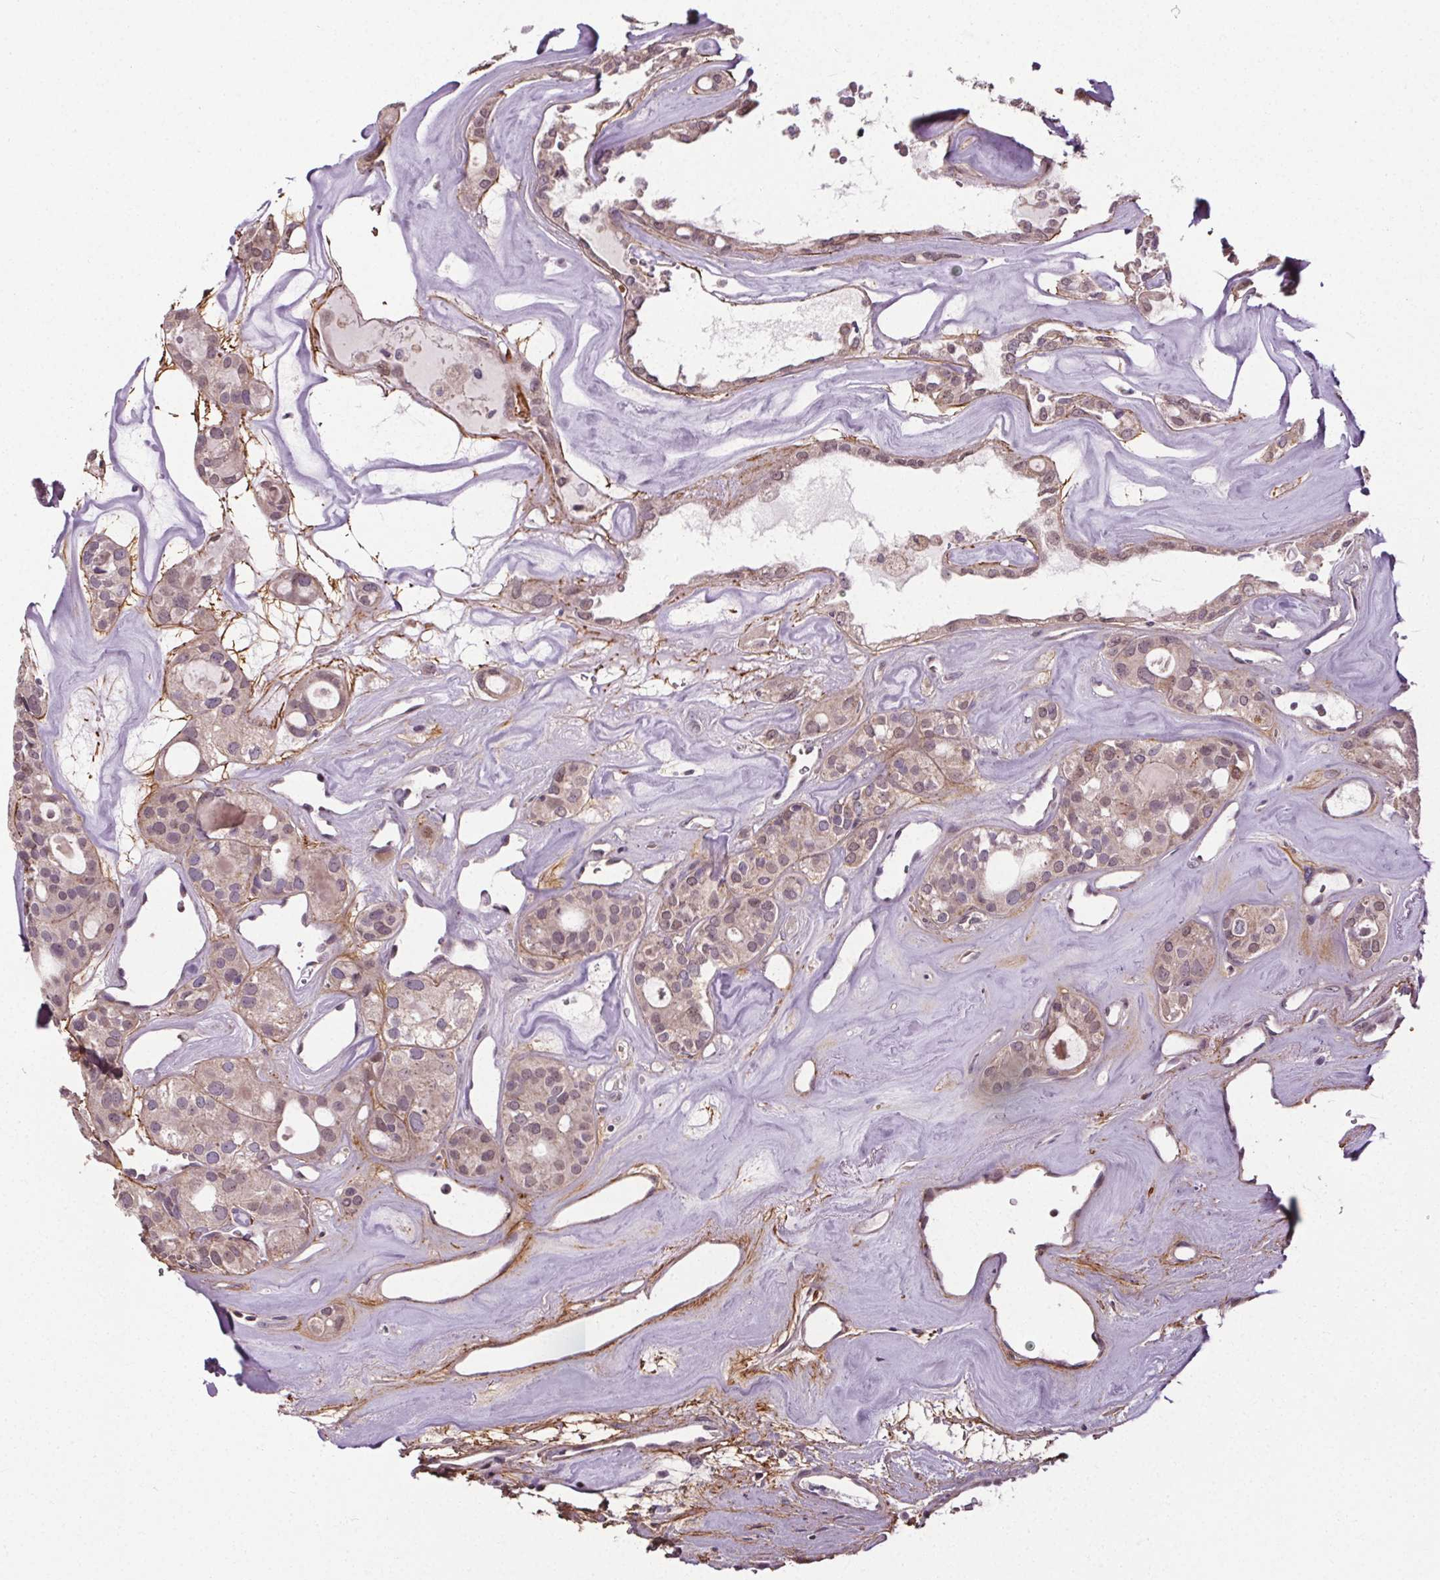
{"staining": {"intensity": "negative", "quantity": "none", "location": "none"}, "tissue": "thyroid cancer", "cell_type": "Tumor cells", "image_type": "cancer", "snomed": [{"axis": "morphology", "description": "Follicular adenoma carcinoma, NOS"}, {"axis": "topography", "description": "Thyroid gland"}], "caption": "The histopathology image demonstrates no significant expression in tumor cells of thyroid cancer (follicular adenoma carcinoma).", "gene": "KIAA0232", "patient": {"sex": "male", "age": 75}}